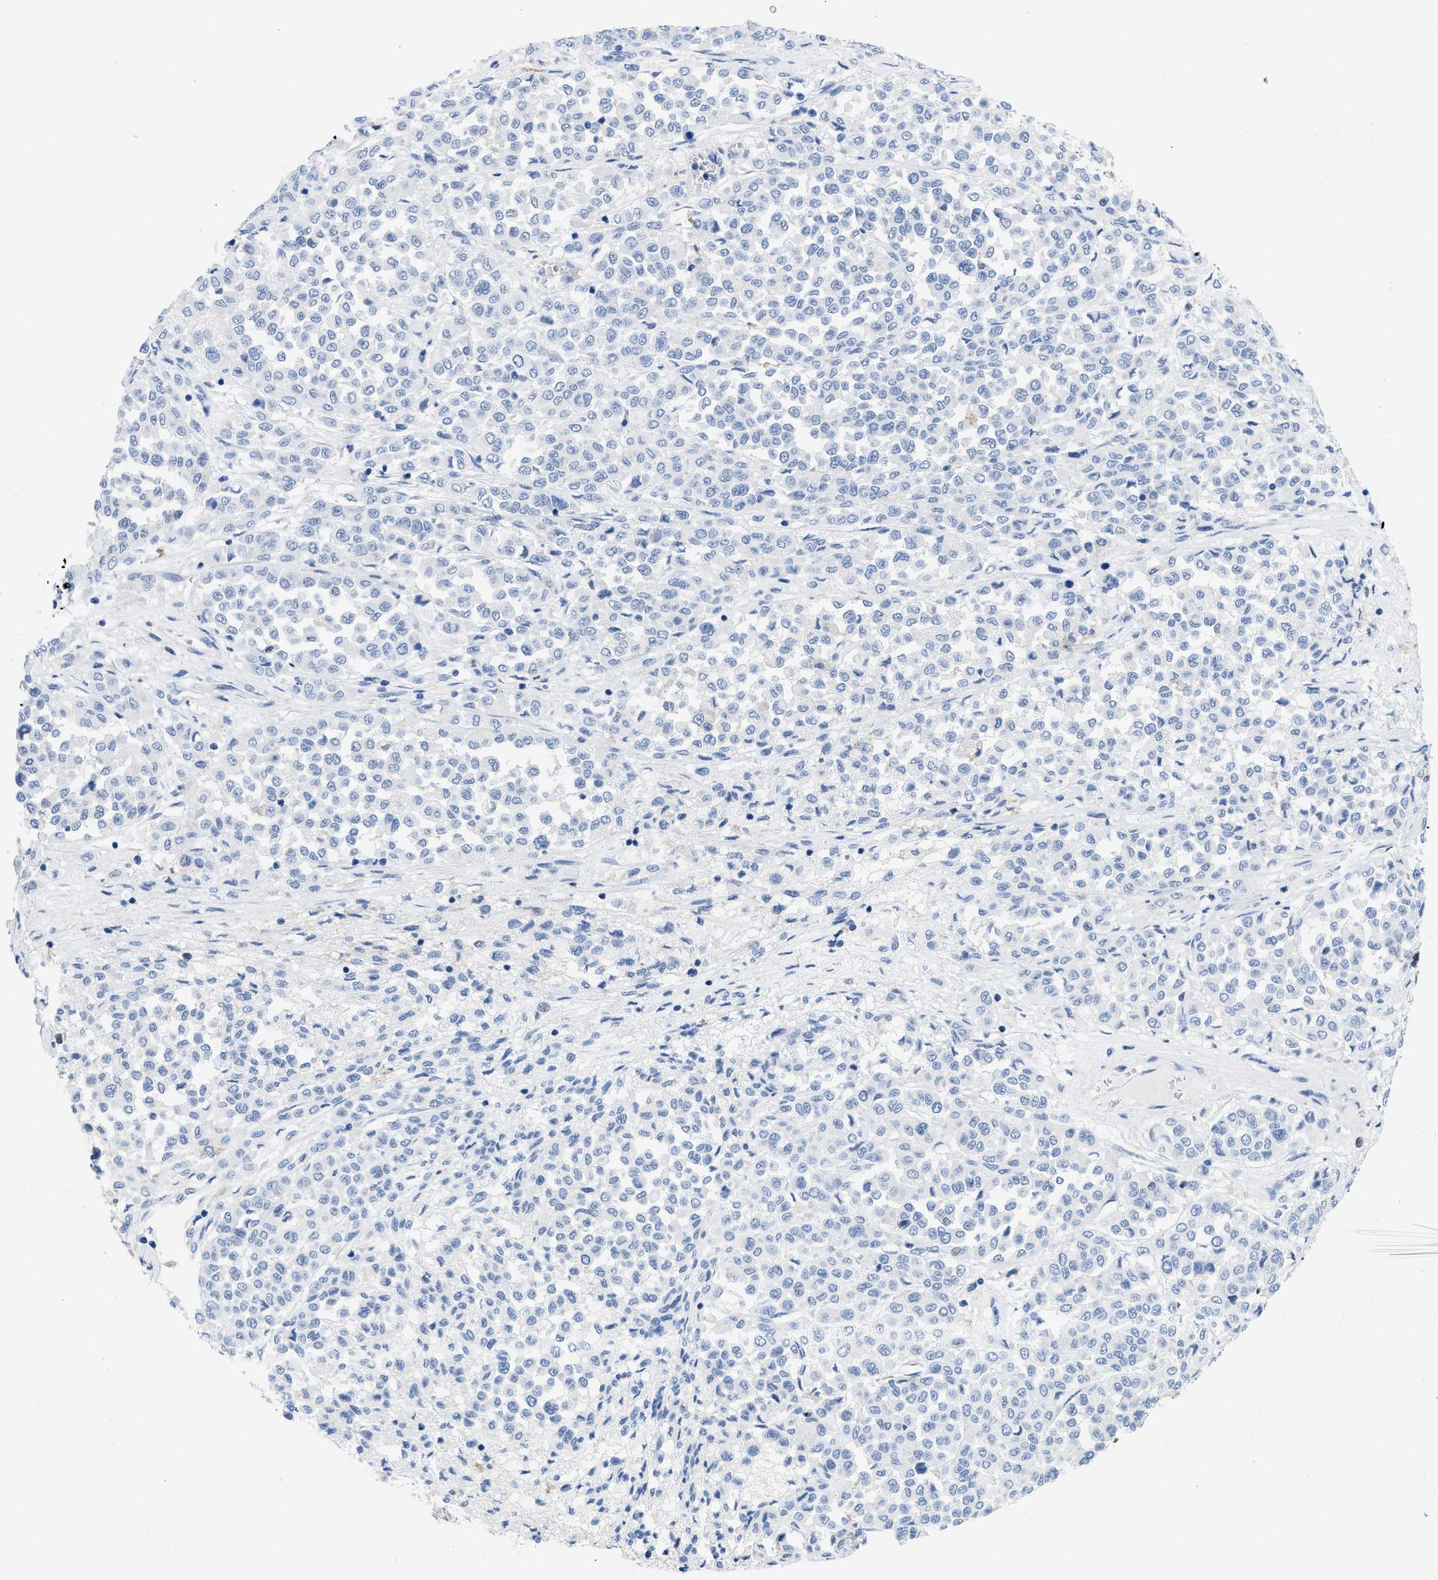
{"staining": {"intensity": "negative", "quantity": "none", "location": "none"}, "tissue": "melanoma", "cell_type": "Tumor cells", "image_type": "cancer", "snomed": [{"axis": "morphology", "description": "Malignant melanoma, Metastatic site"}, {"axis": "topography", "description": "Pancreas"}], "caption": "Photomicrograph shows no protein positivity in tumor cells of malignant melanoma (metastatic site) tissue. Brightfield microscopy of IHC stained with DAB (3,3'-diaminobenzidine) (brown) and hematoxylin (blue), captured at high magnification.", "gene": "CR1", "patient": {"sex": "female", "age": 30}}